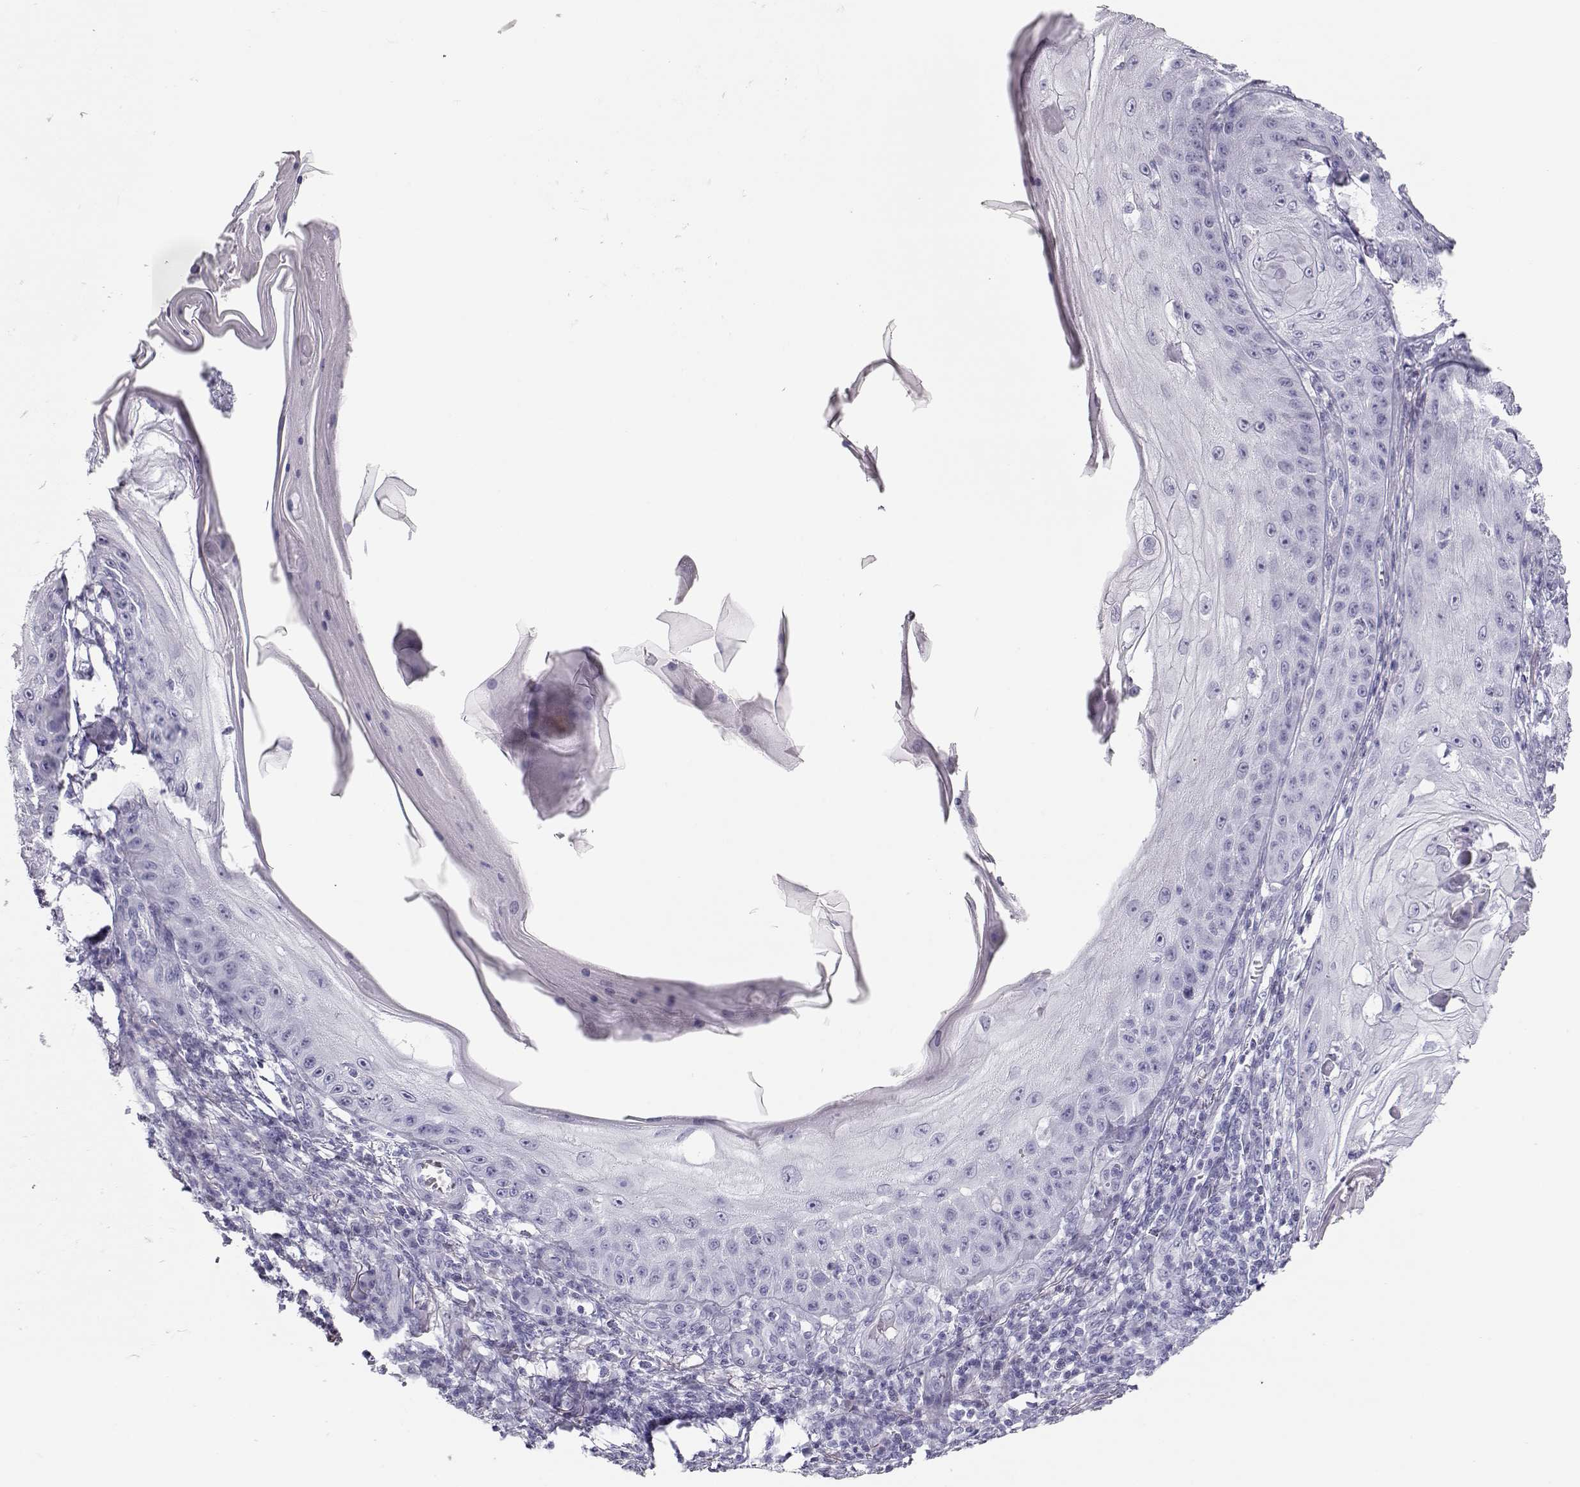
{"staining": {"intensity": "negative", "quantity": "none", "location": "none"}, "tissue": "skin cancer", "cell_type": "Tumor cells", "image_type": "cancer", "snomed": [{"axis": "morphology", "description": "Squamous cell carcinoma, NOS"}, {"axis": "topography", "description": "Skin"}], "caption": "Tumor cells show no significant protein staining in skin cancer (squamous cell carcinoma).", "gene": "TKTL1", "patient": {"sex": "male", "age": 70}}